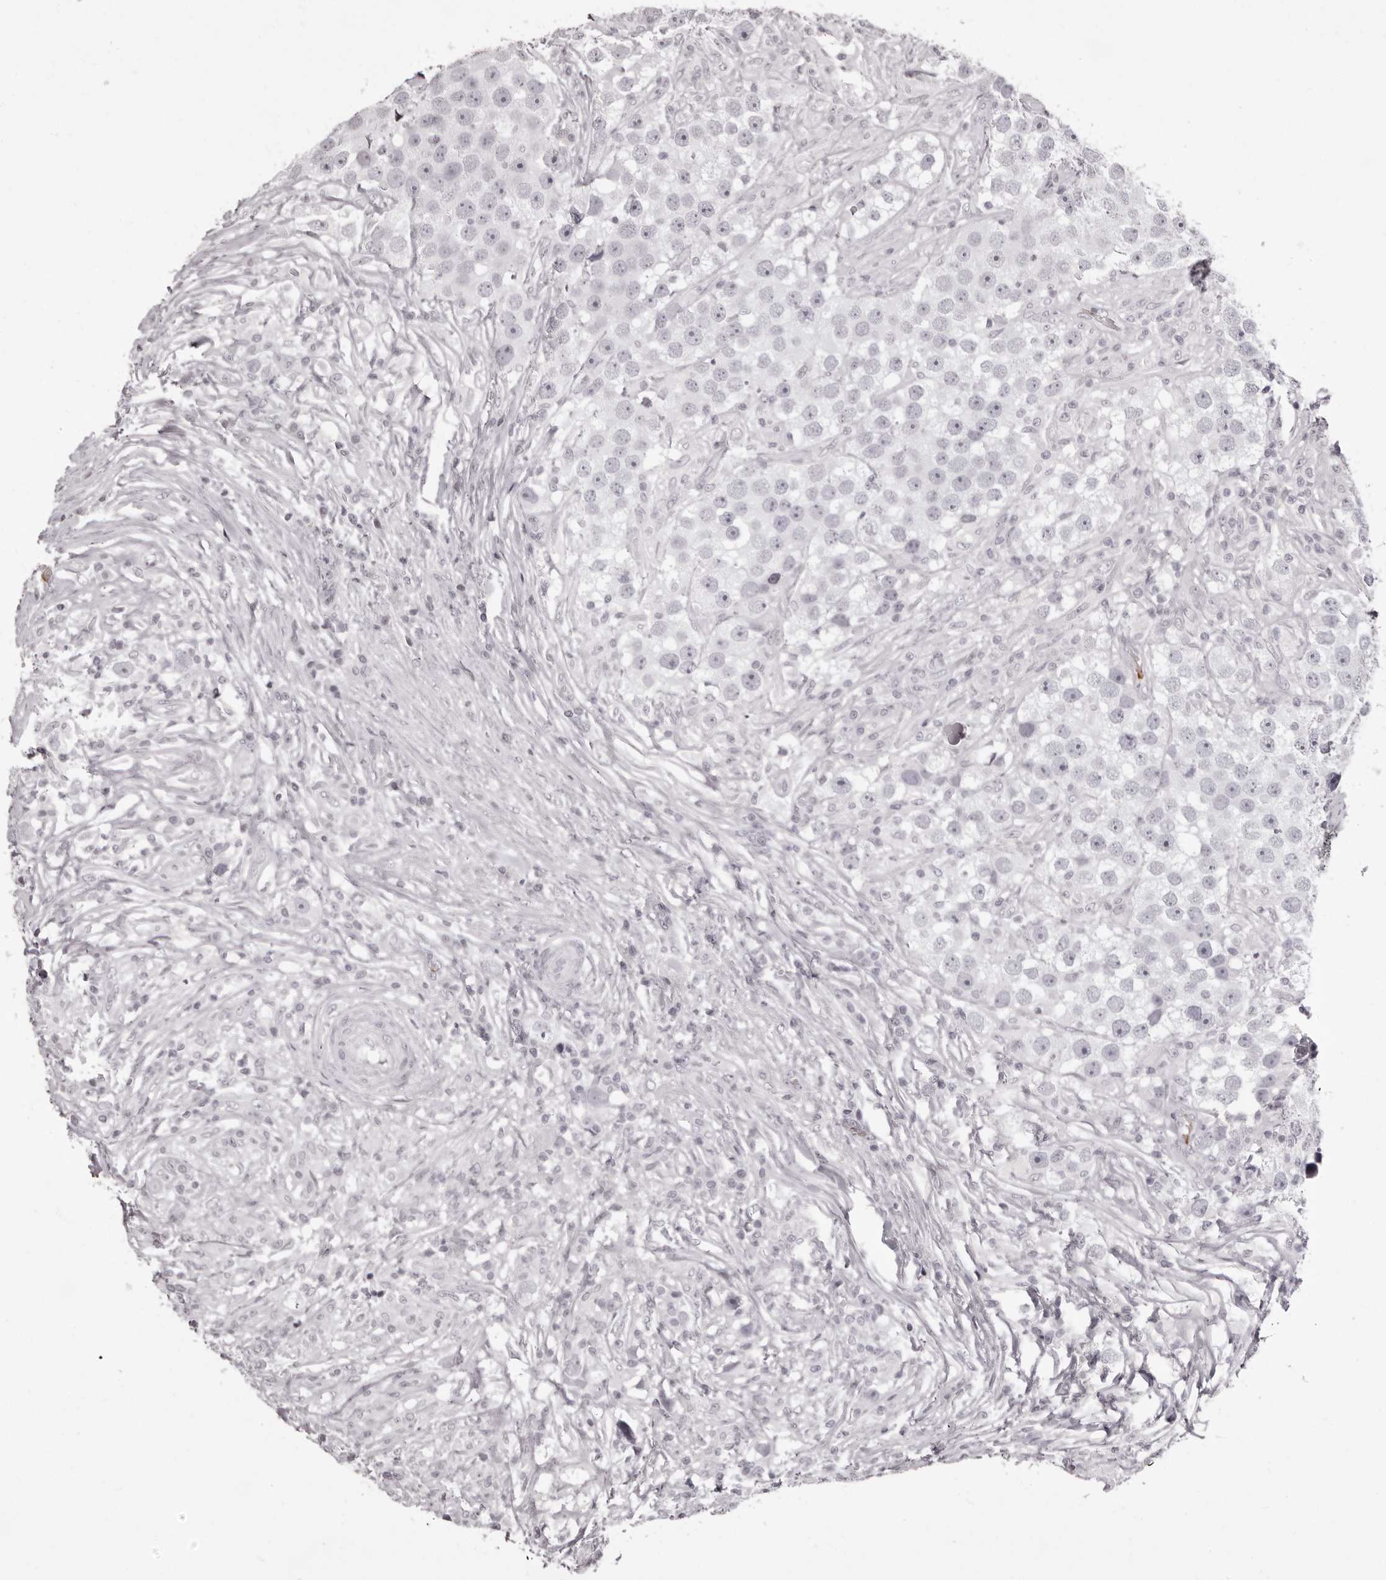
{"staining": {"intensity": "negative", "quantity": "none", "location": "none"}, "tissue": "testis cancer", "cell_type": "Tumor cells", "image_type": "cancer", "snomed": [{"axis": "morphology", "description": "Seminoma, NOS"}, {"axis": "topography", "description": "Testis"}], "caption": "IHC histopathology image of testis cancer stained for a protein (brown), which reveals no staining in tumor cells.", "gene": "C8orf74", "patient": {"sex": "male", "age": 49}}